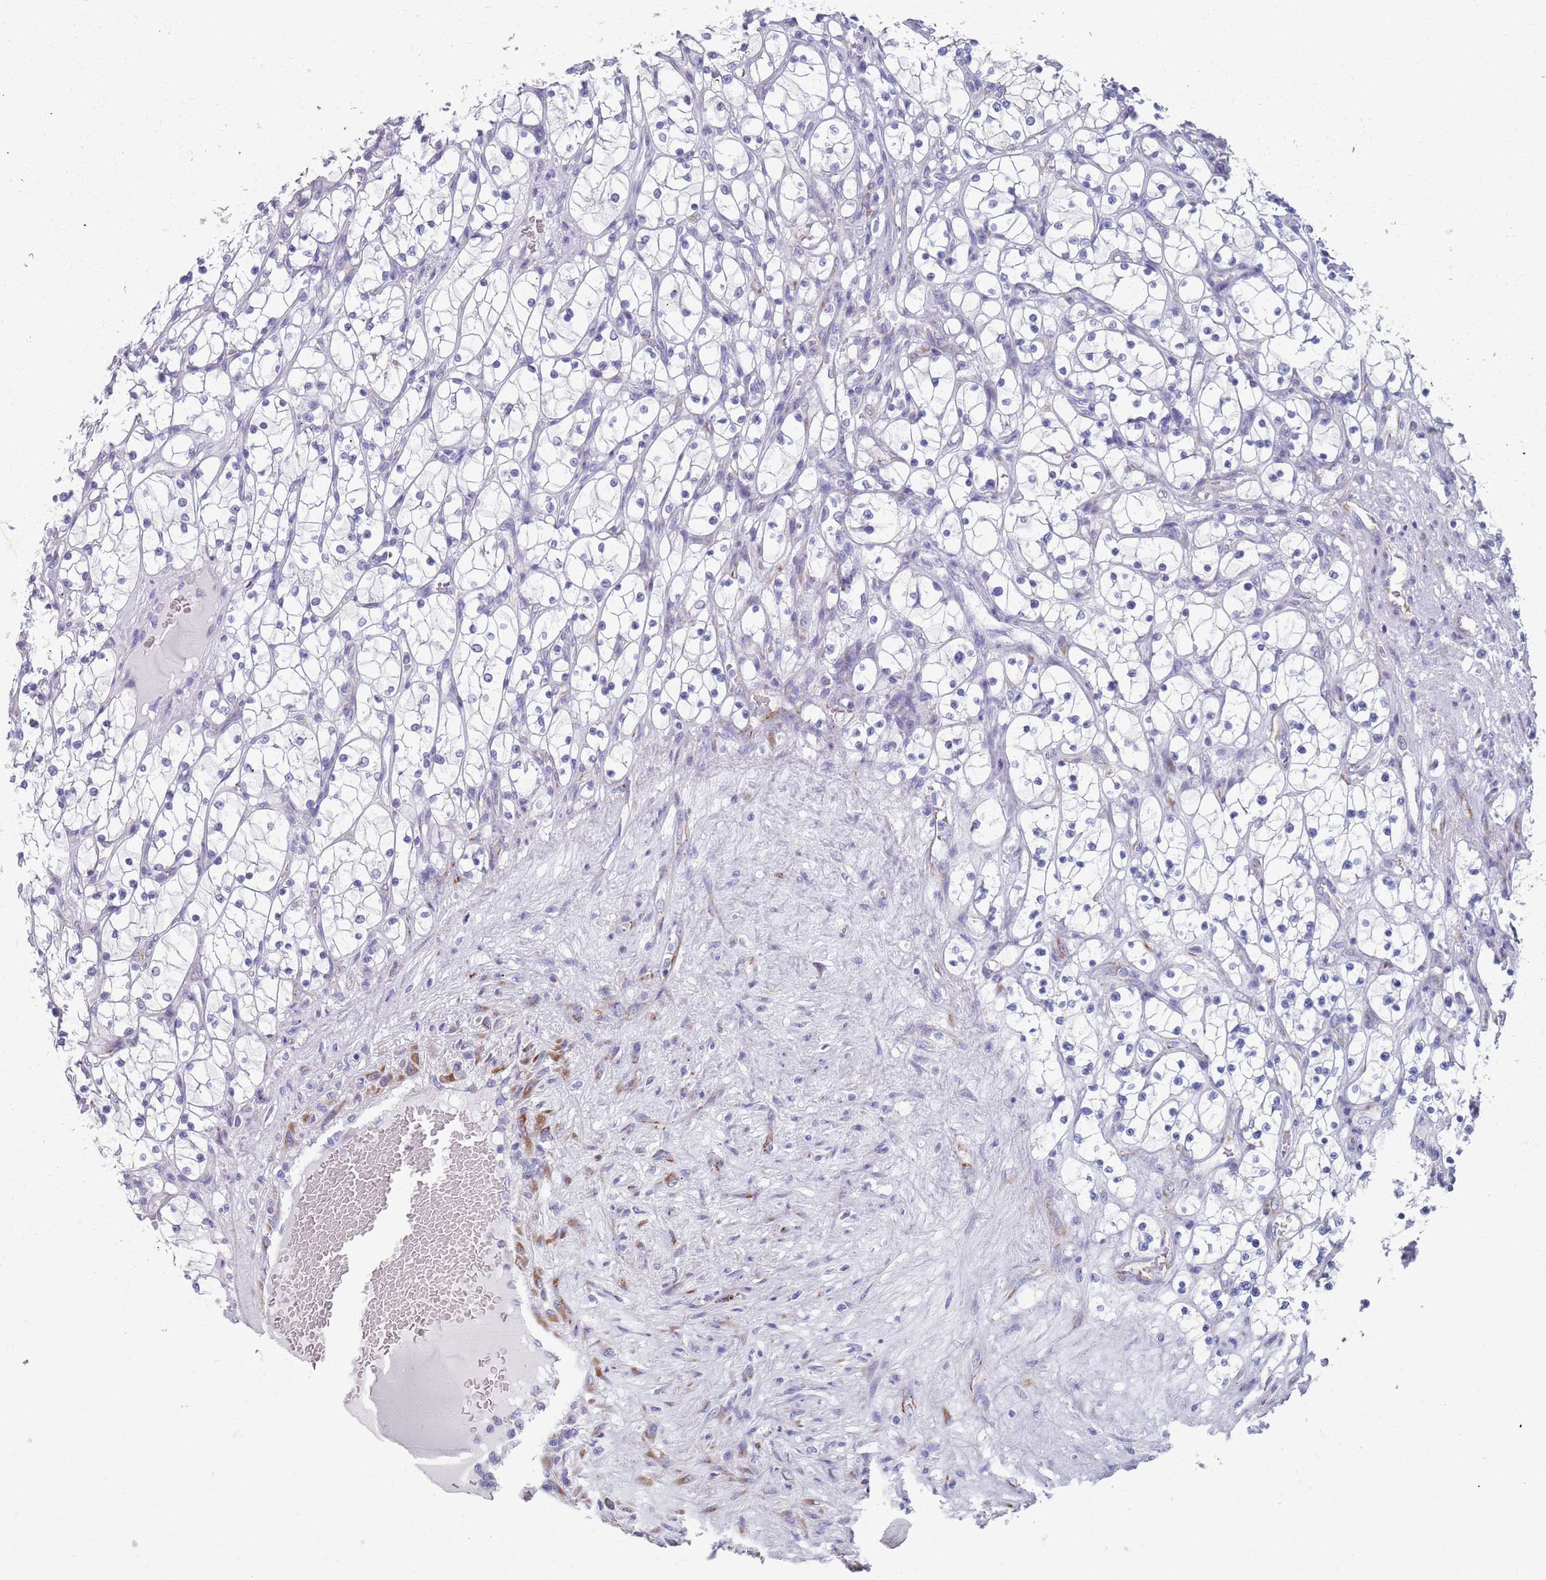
{"staining": {"intensity": "negative", "quantity": "none", "location": "none"}, "tissue": "renal cancer", "cell_type": "Tumor cells", "image_type": "cancer", "snomed": [{"axis": "morphology", "description": "Adenocarcinoma, NOS"}, {"axis": "topography", "description": "Kidney"}], "caption": "The image reveals no significant staining in tumor cells of adenocarcinoma (renal). (DAB IHC with hematoxylin counter stain).", "gene": "PLOD1", "patient": {"sex": "female", "age": 69}}